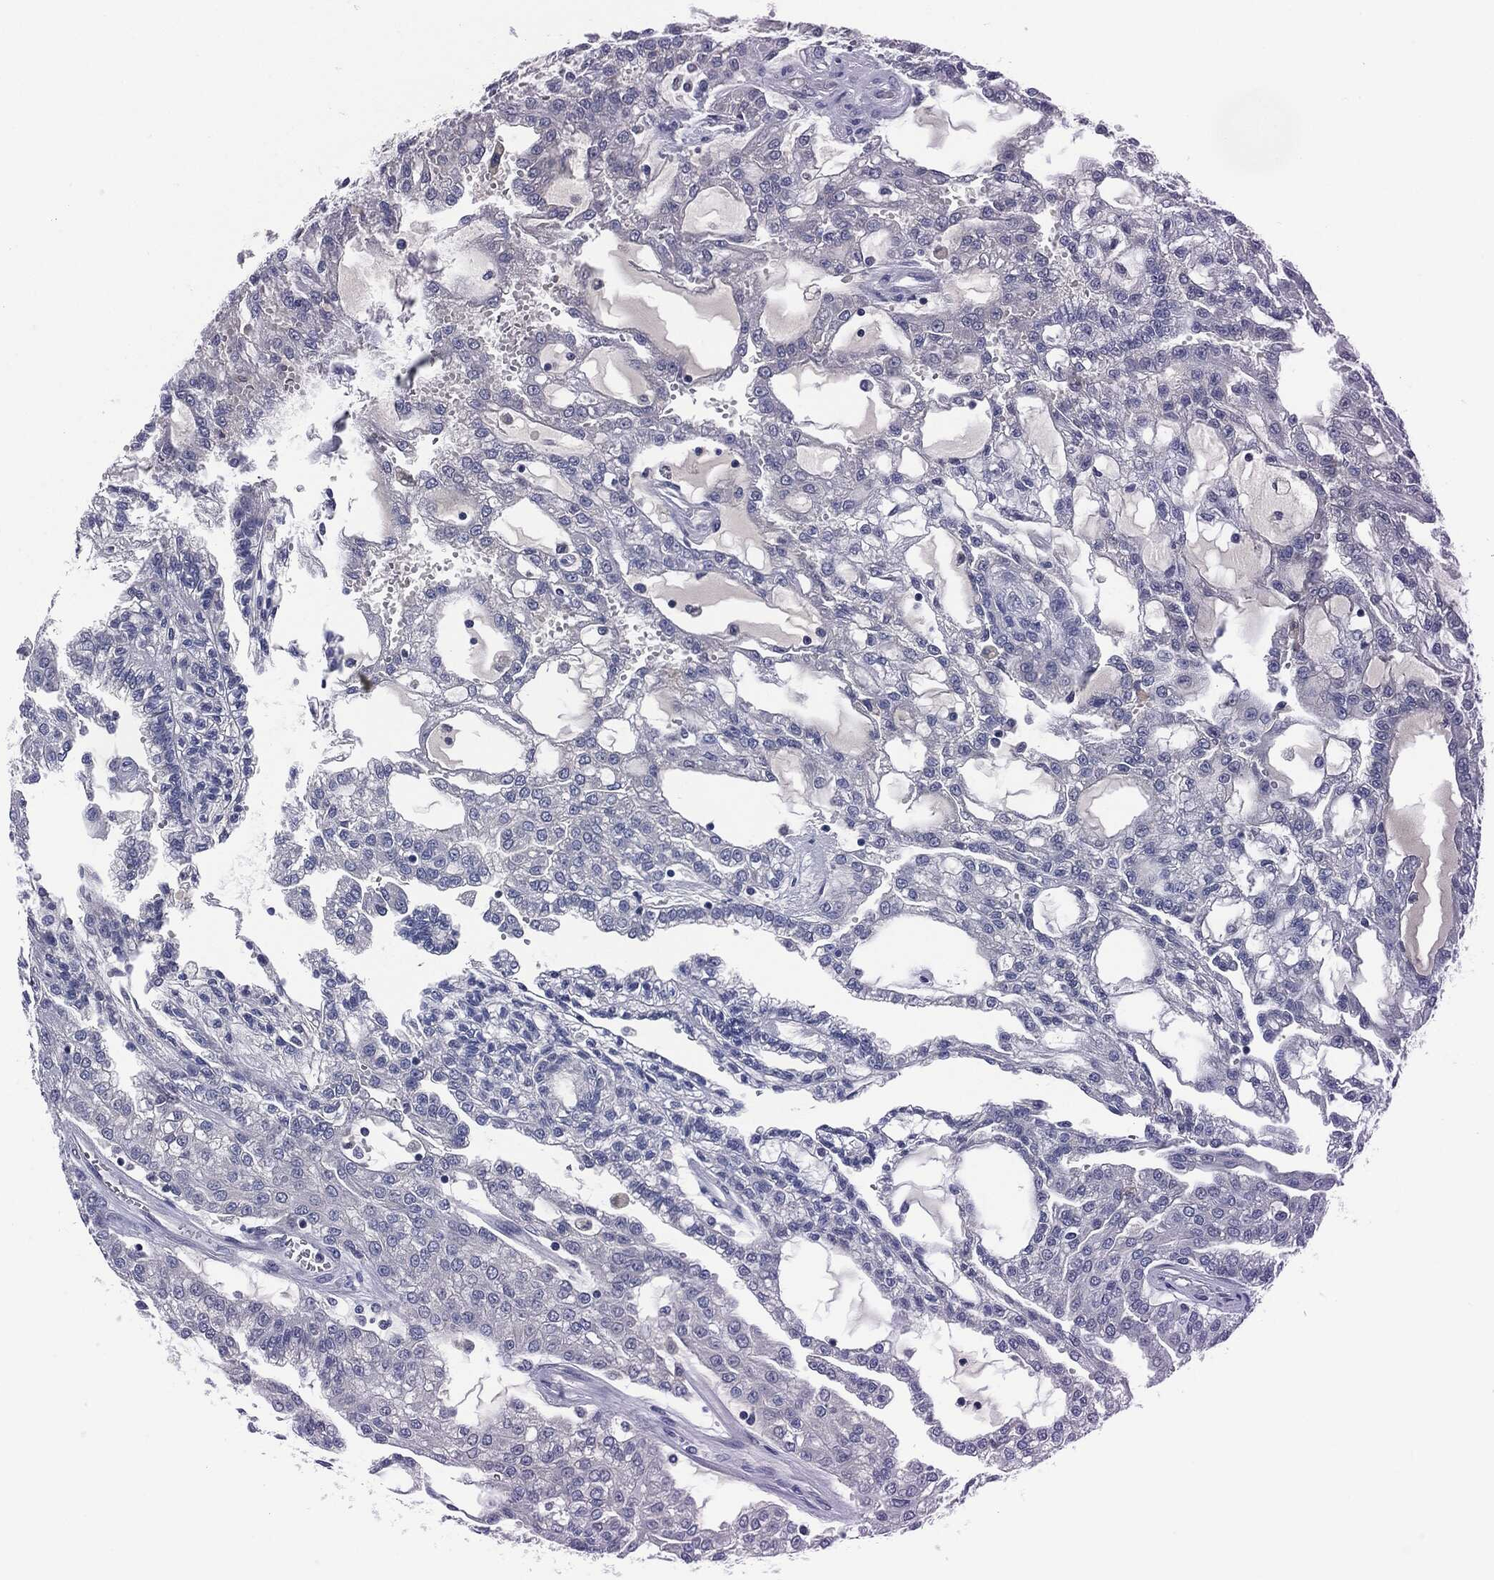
{"staining": {"intensity": "negative", "quantity": "none", "location": "none"}, "tissue": "renal cancer", "cell_type": "Tumor cells", "image_type": "cancer", "snomed": [{"axis": "morphology", "description": "Adenocarcinoma, NOS"}, {"axis": "topography", "description": "Kidney"}], "caption": "High power microscopy image of an immunohistochemistry histopathology image of renal cancer, revealing no significant staining in tumor cells.", "gene": "SIGLEC7", "patient": {"sex": "male", "age": 63}}